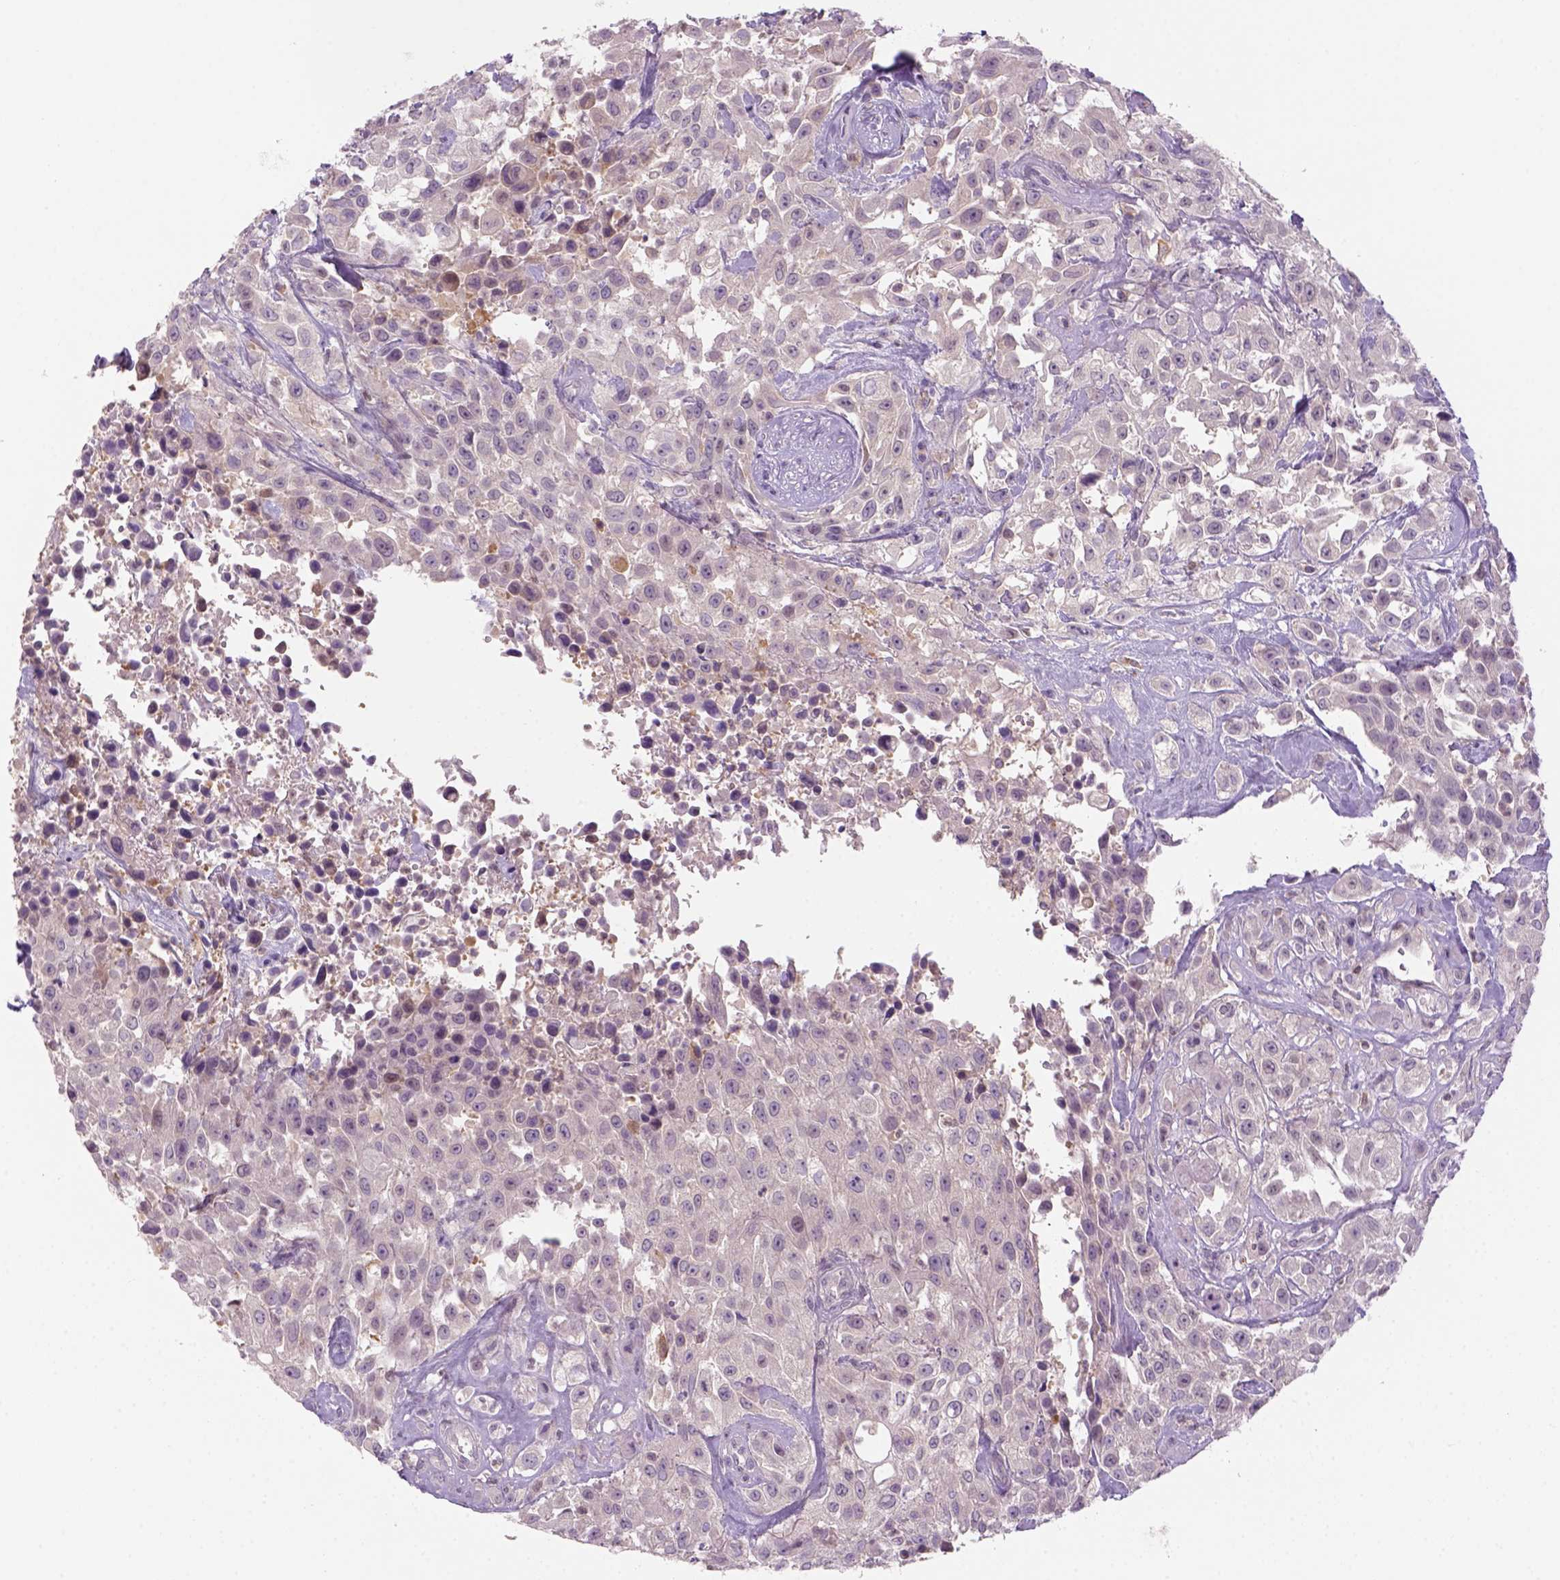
{"staining": {"intensity": "negative", "quantity": "none", "location": "none"}, "tissue": "urothelial cancer", "cell_type": "Tumor cells", "image_type": "cancer", "snomed": [{"axis": "morphology", "description": "Urothelial carcinoma, High grade"}, {"axis": "topography", "description": "Urinary bladder"}], "caption": "The immunohistochemistry histopathology image has no significant positivity in tumor cells of urothelial cancer tissue.", "gene": "GOT1", "patient": {"sex": "male", "age": 79}}